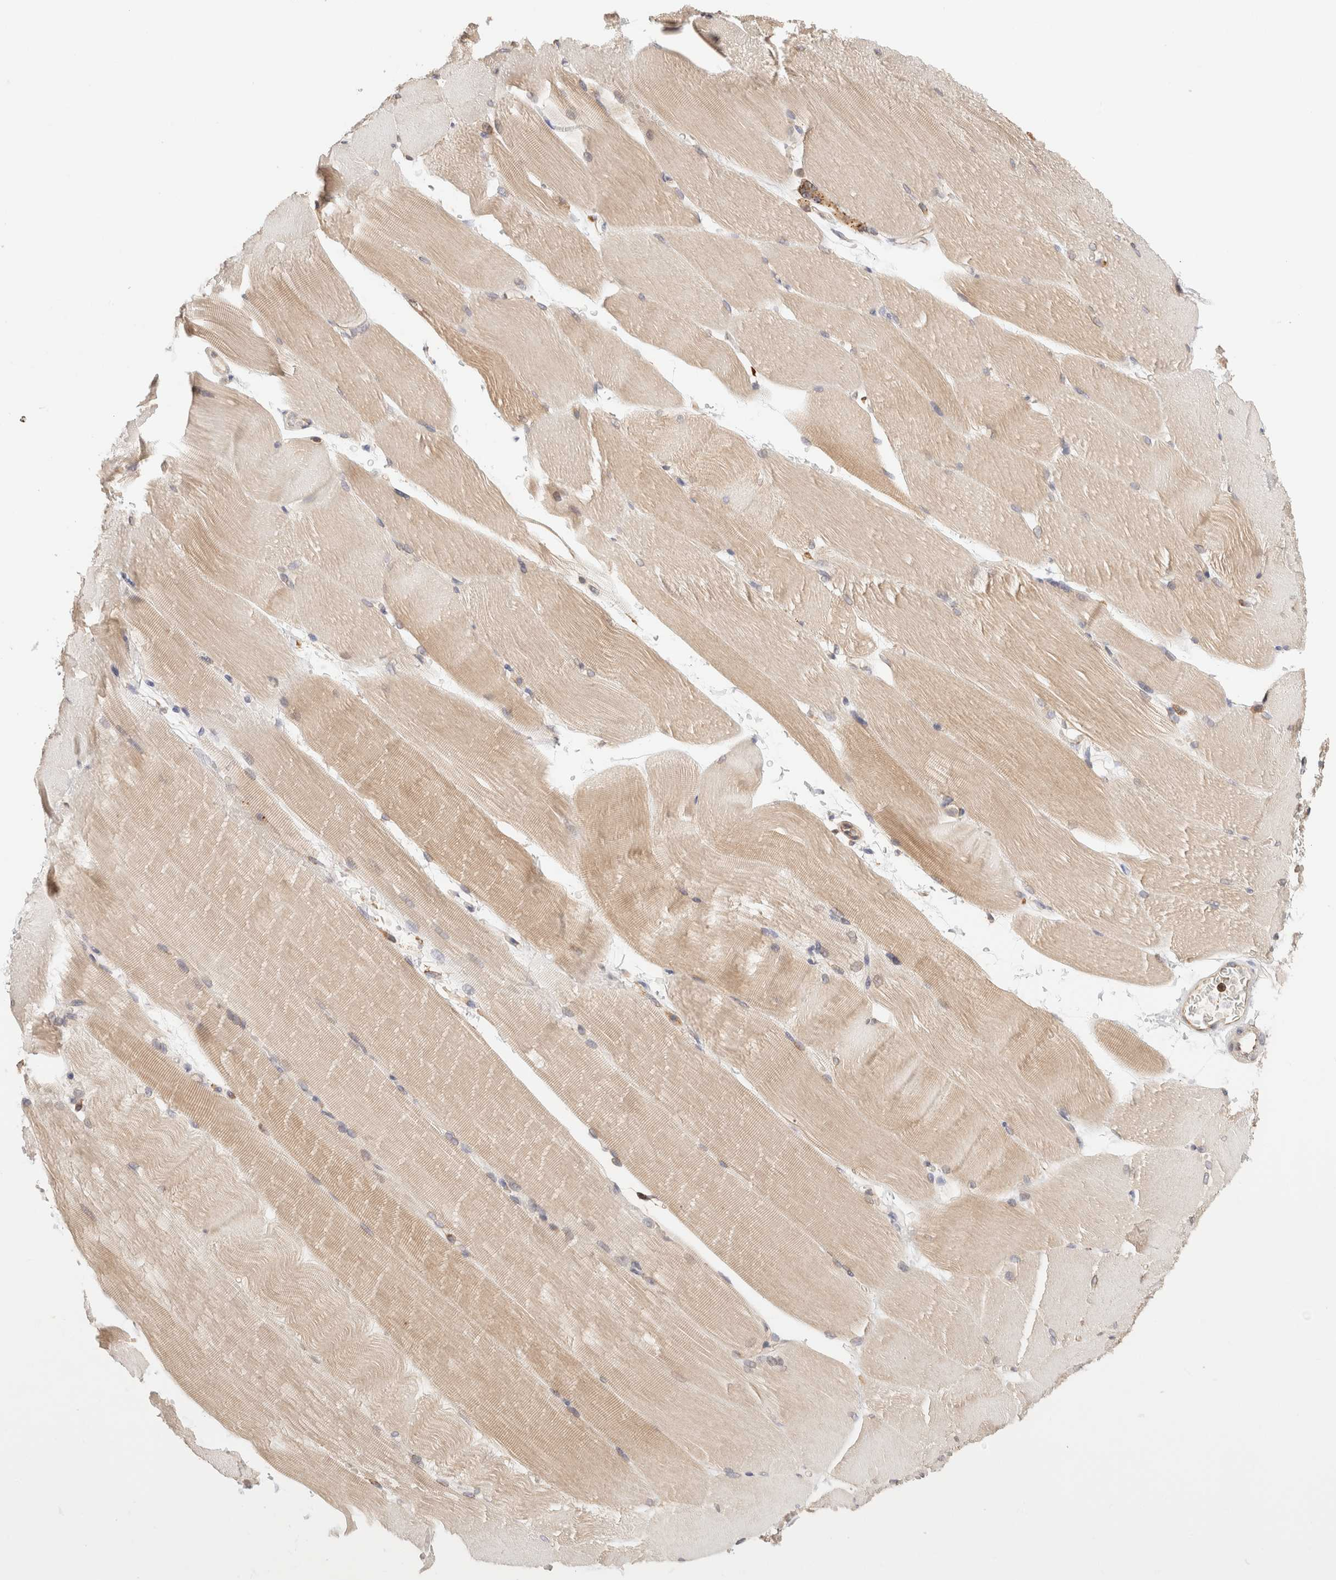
{"staining": {"intensity": "weak", "quantity": "25%-75%", "location": "cytoplasmic/membranous"}, "tissue": "skeletal muscle", "cell_type": "Myocytes", "image_type": "normal", "snomed": [{"axis": "morphology", "description": "Normal tissue, NOS"}, {"axis": "topography", "description": "Skeletal muscle"}, {"axis": "topography", "description": "Parathyroid gland"}], "caption": "Skeletal muscle was stained to show a protein in brown. There is low levels of weak cytoplasmic/membranous expression in approximately 25%-75% of myocytes. (IHC, brightfield microscopy, high magnification).", "gene": "FER", "patient": {"sex": "female", "age": 37}}